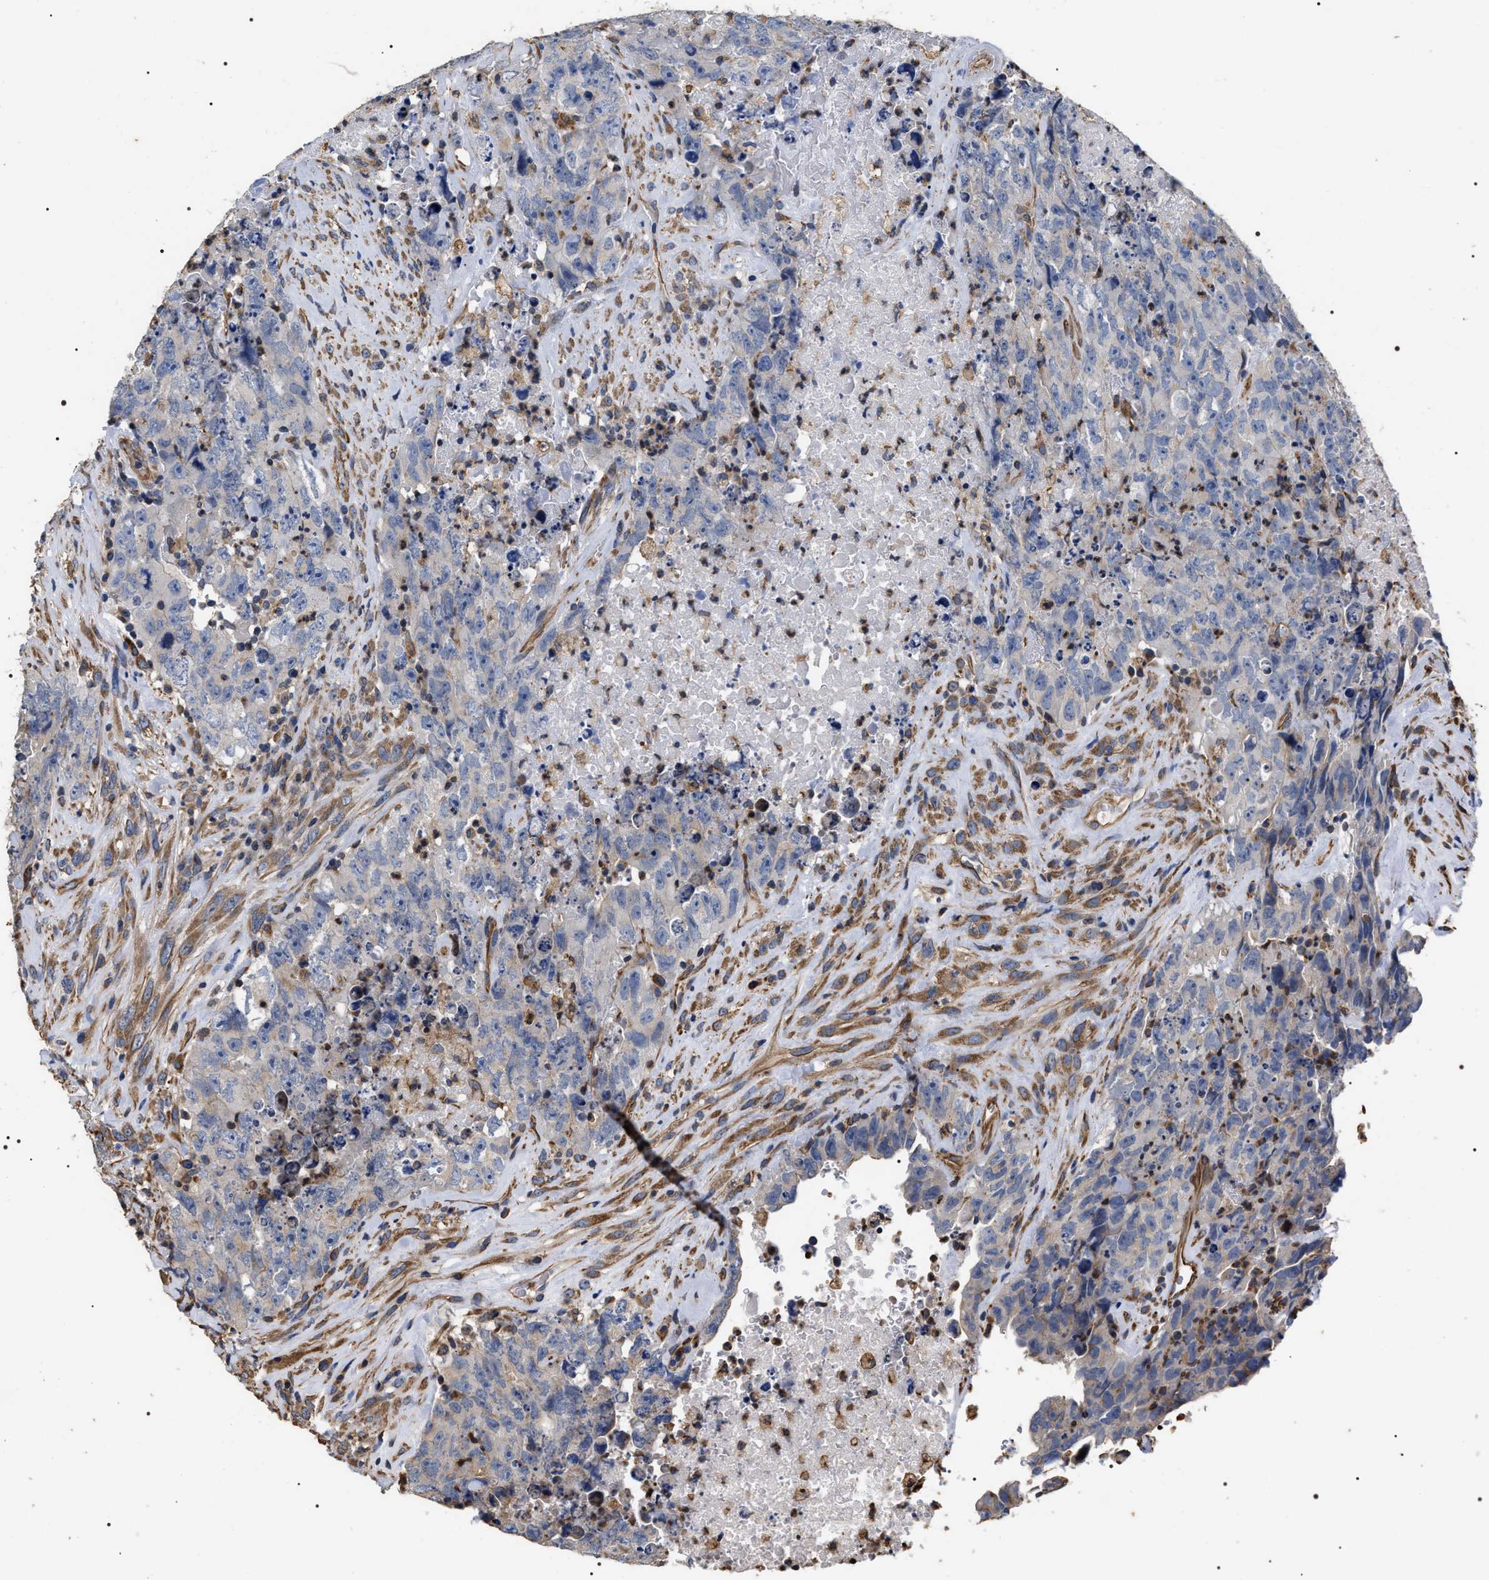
{"staining": {"intensity": "negative", "quantity": "none", "location": "none"}, "tissue": "testis cancer", "cell_type": "Tumor cells", "image_type": "cancer", "snomed": [{"axis": "morphology", "description": "Carcinoma, Embryonal, NOS"}, {"axis": "topography", "description": "Testis"}], "caption": "Testis embryonal carcinoma was stained to show a protein in brown. There is no significant staining in tumor cells. (DAB (3,3'-diaminobenzidine) immunohistochemistry, high magnification).", "gene": "TSPAN33", "patient": {"sex": "male", "age": 32}}